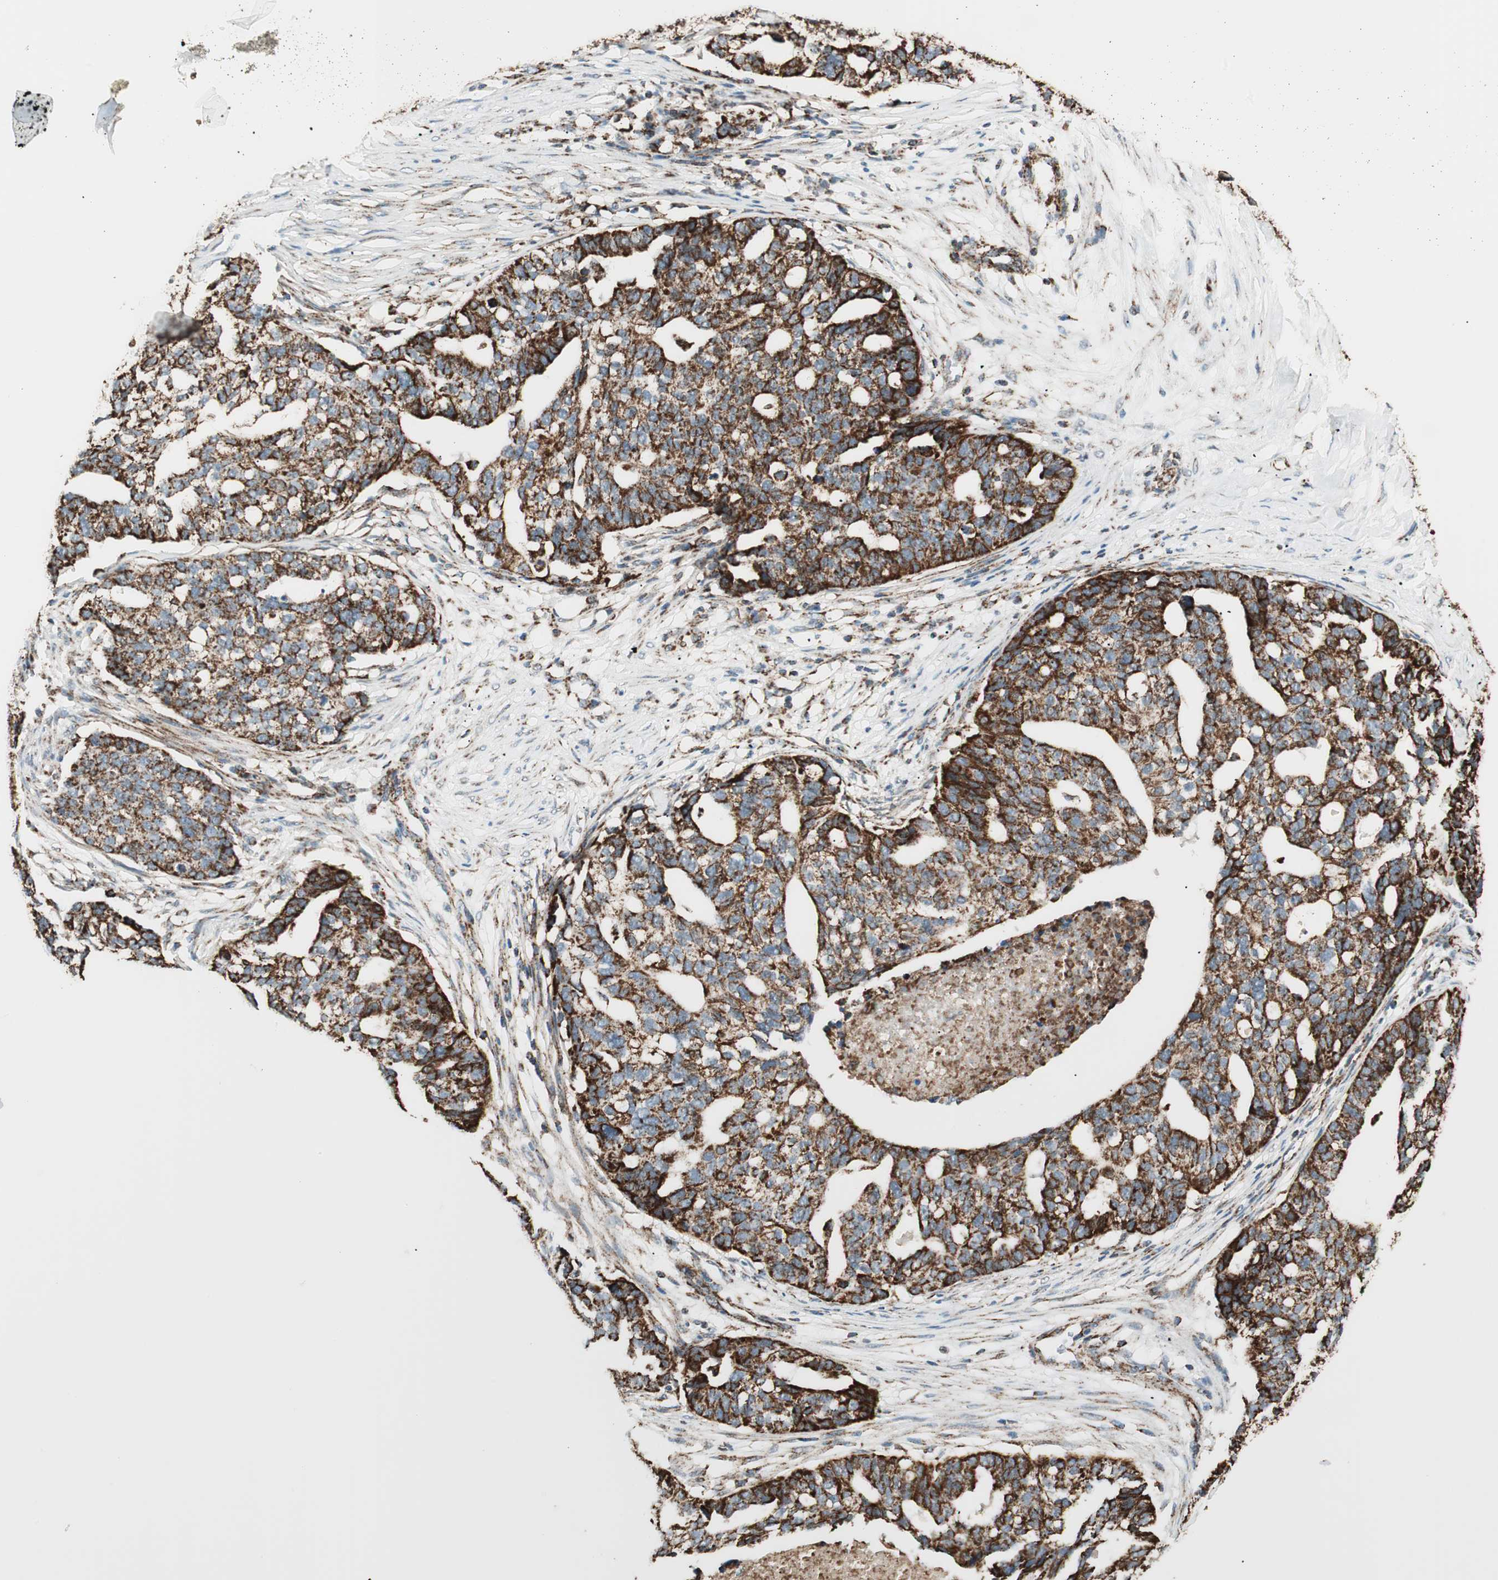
{"staining": {"intensity": "strong", "quantity": ">75%", "location": "cytoplasmic/membranous"}, "tissue": "ovarian cancer", "cell_type": "Tumor cells", "image_type": "cancer", "snomed": [{"axis": "morphology", "description": "Cystadenocarcinoma, serous, NOS"}, {"axis": "topography", "description": "Ovary"}], "caption": "A histopathology image of human ovarian cancer (serous cystadenocarcinoma) stained for a protein reveals strong cytoplasmic/membranous brown staining in tumor cells.", "gene": "TOMM22", "patient": {"sex": "female", "age": 59}}